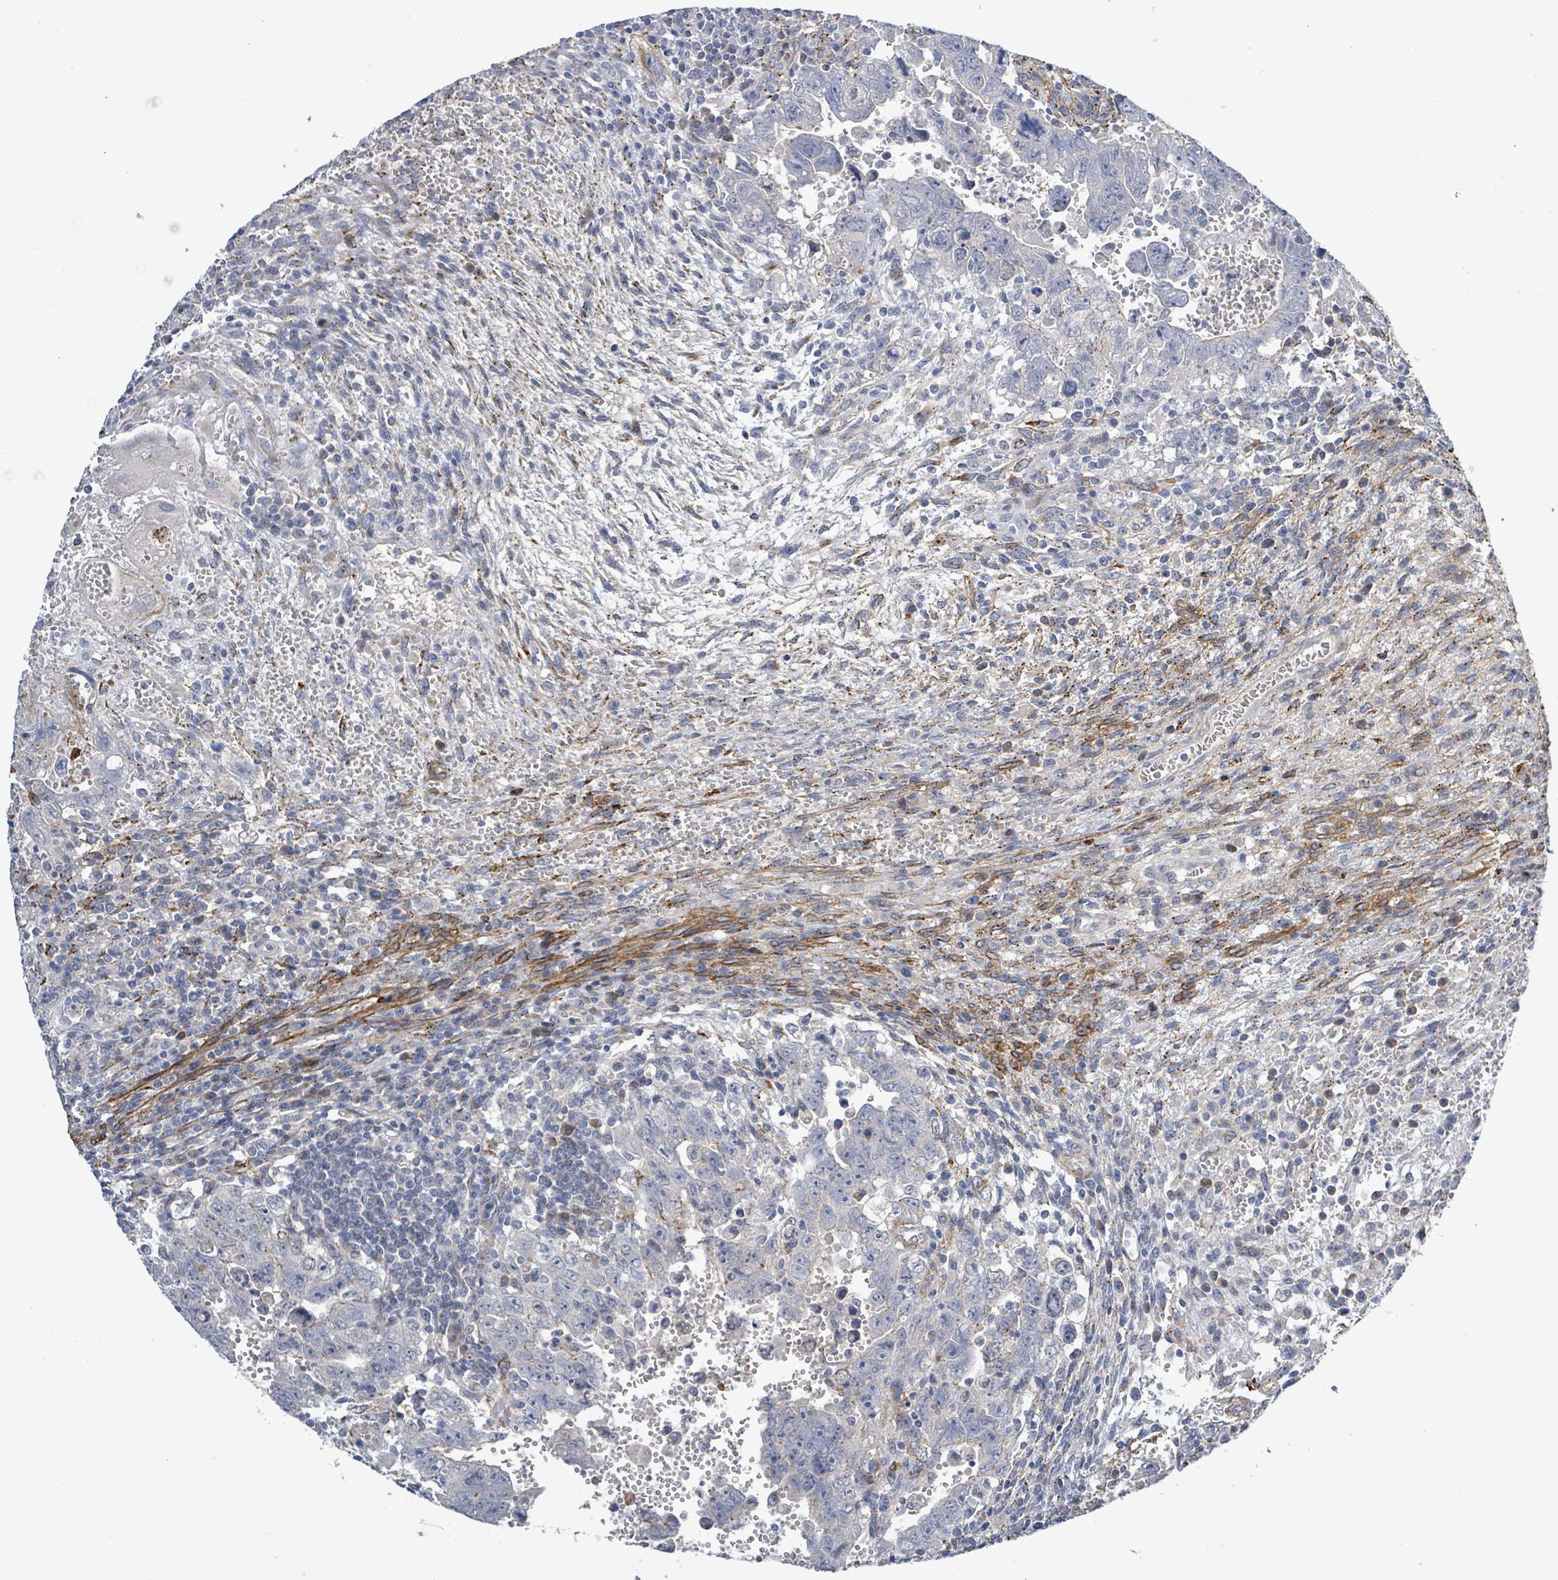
{"staining": {"intensity": "negative", "quantity": "none", "location": "none"}, "tissue": "testis cancer", "cell_type": "Tumor cells", "image_type": "cancer", "snomed": [{"axis": "morphology", "description": "Carcinoma, Embryonal, NOS"}, {"axis": "topography", "description": "Testis"}], "caption": "High magnification brightfield microscopy of testis embryonal carcinoma stained with DAB (brown) and counterstained with hematoxylin (blue): tumor cells show no significant positivity.", "gene": "DMRTC1B", "patient": {"sex": "male", "age": 28}}